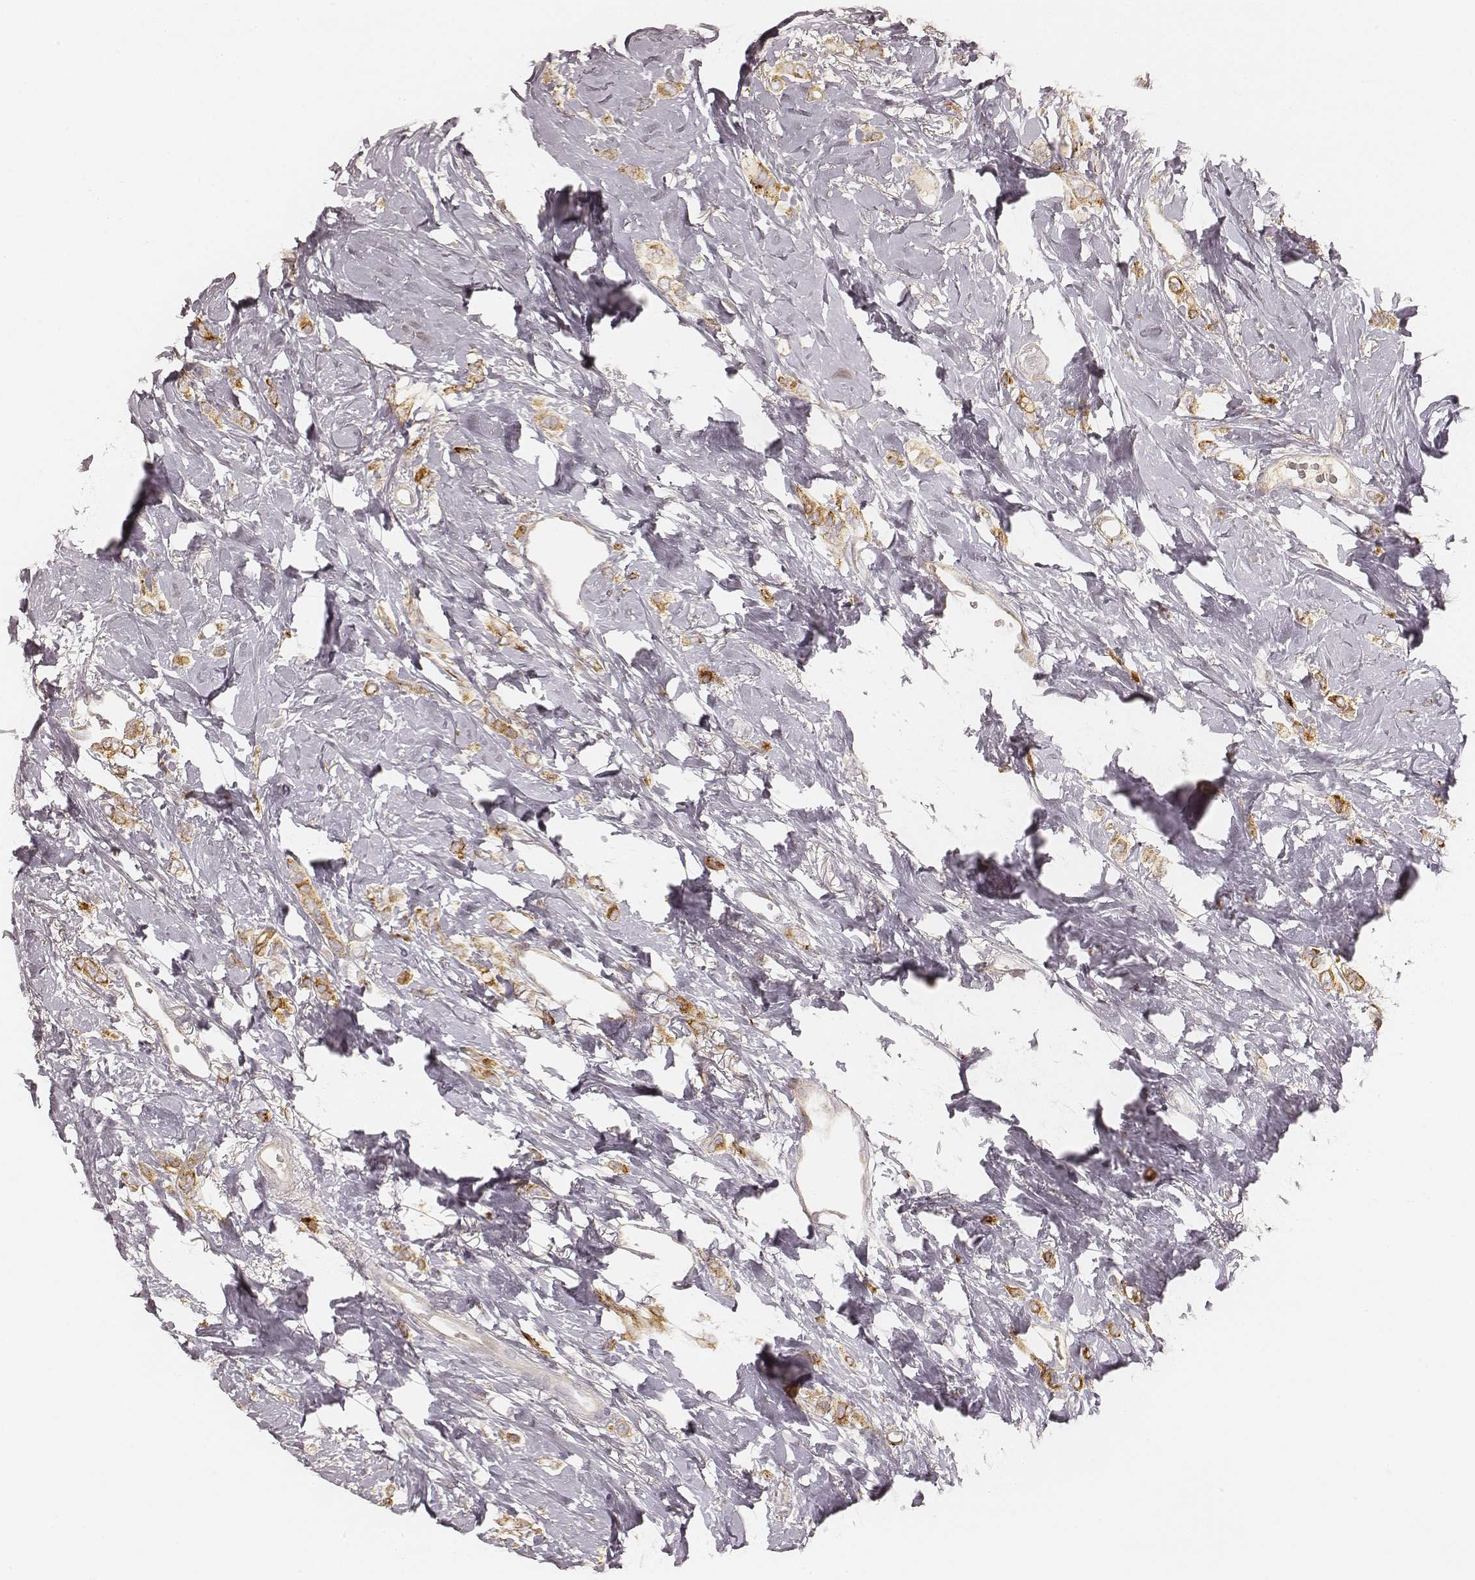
{"staining": {"intensity": "moderate", "quantity": ">75%", "location": "cytoplasmic/membranous"}, "tissue": "breast cancer", "cell_type": "Tumor cells", "image_type": "cancer", "snomed": [{"axis": "morphology", "description": "Lobular carcinoma"}, {"axis": "topography", "description": "Breast"}], "caption": "Immunohistochemical staining of lobular carcinoma (breast) demonstrates medium levels of moderate cytoplasmic/membranous expression in about >75% of tumor cells. (Stains: DAB in brown, nuclei in blue, Microscopy: brightfield microscopy at high magnification).", "gene": "GORASP2", "patient": {"sex": "female", "age": 66}}